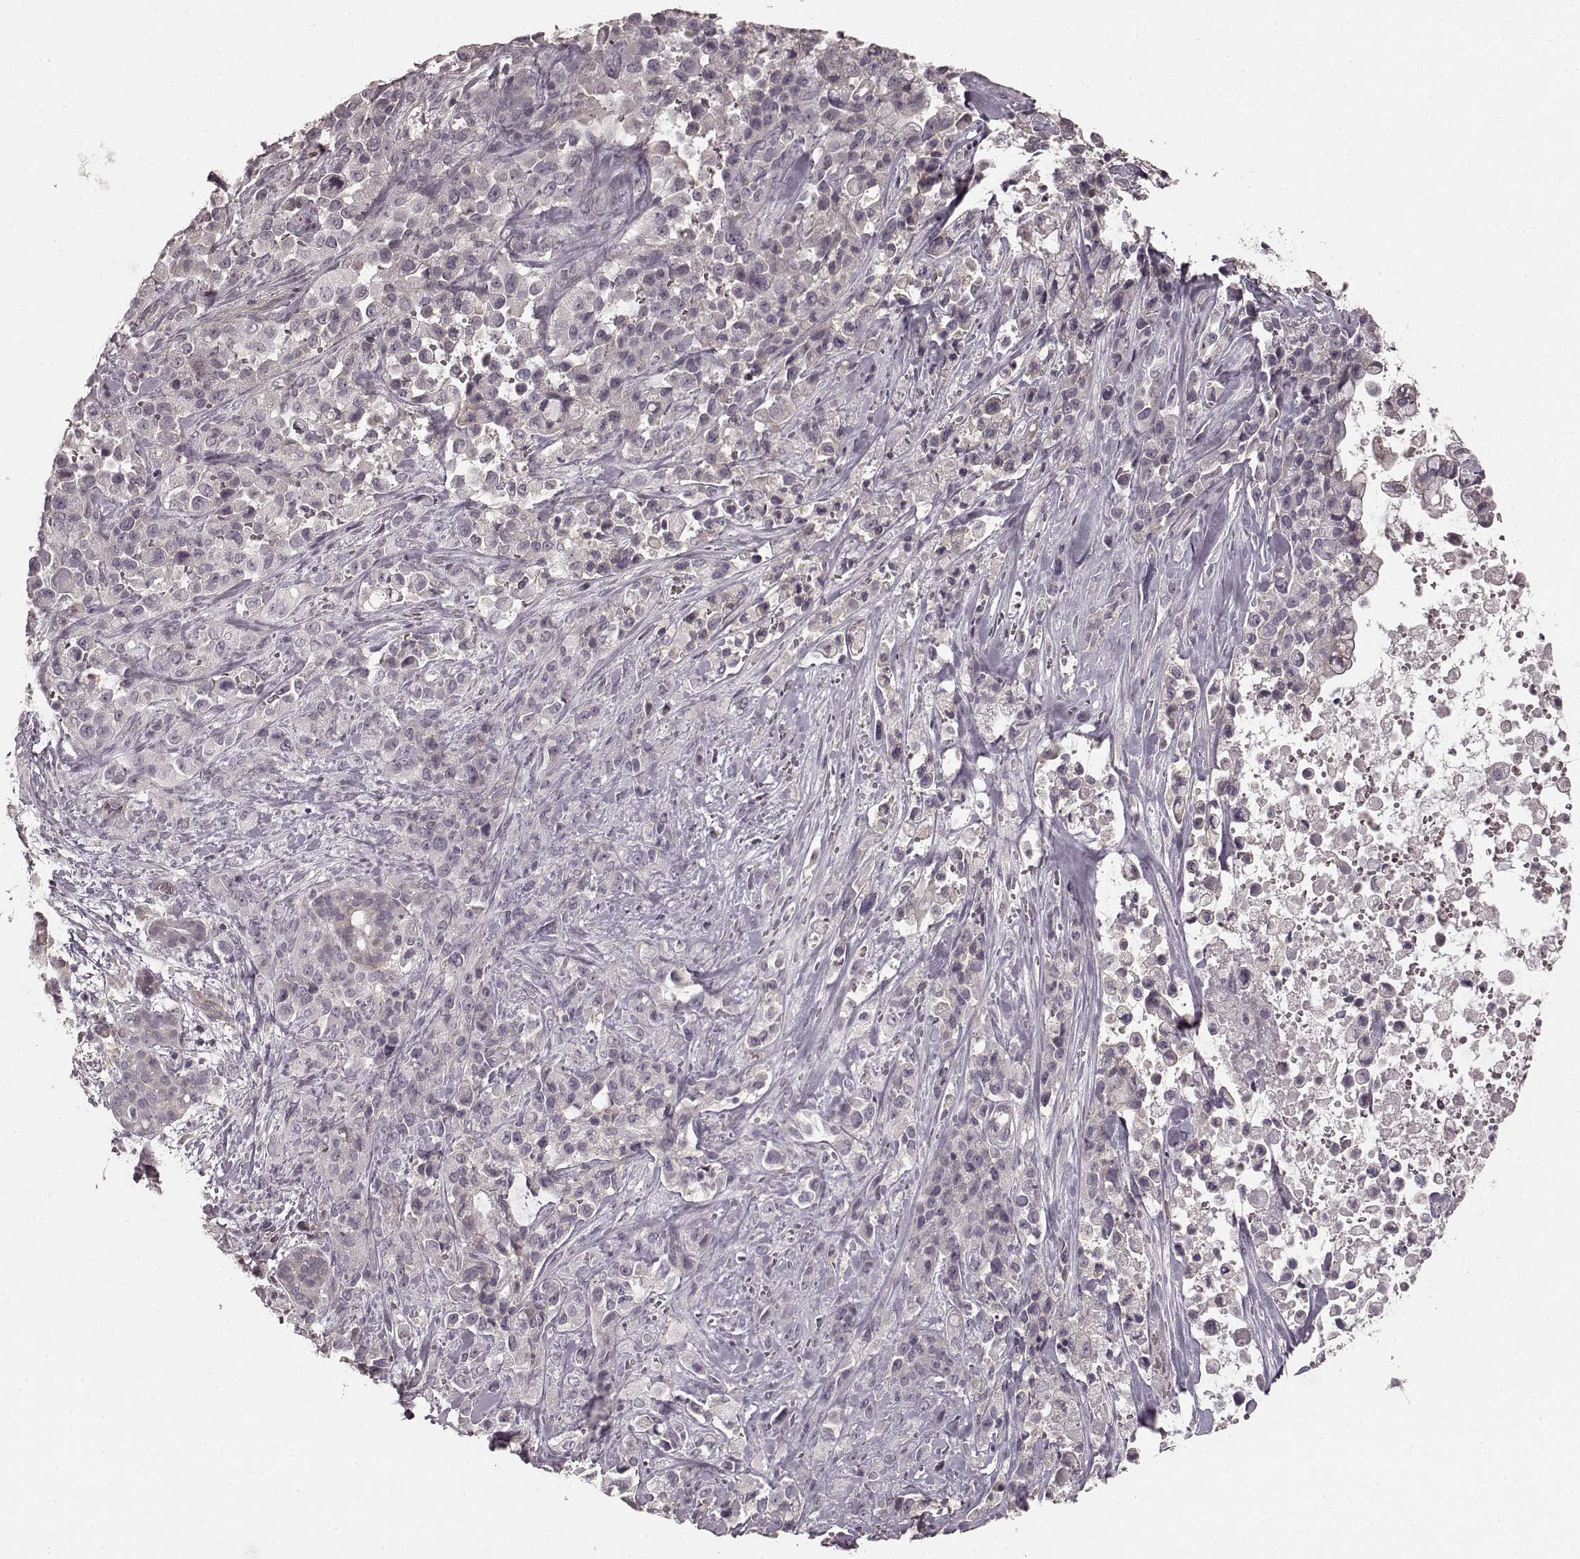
{"staining": {"intensity": "negative", "quantity": "none", "location": "none"}, "tissue": "pancreatic cancer", "cell_type": "Tumor cells", "image_type": "cancer", "snomed": [{"axis": "morphology", "description": "Adenocarcinoma, NOS"}, {"axis": "topography", "description": "Pancreas"}], "caption": "Photomicrograph shows no significant protein expression in tumor cells of adenocarcinoma (pancreatic). The staining is performed using DAB (3,3'-diaminobenzidine) brown chromogen with nuclei counter-stained in using hematoxylin.", "gene": "PRKCE", "patient": {"sex": "male", "age": 44}}